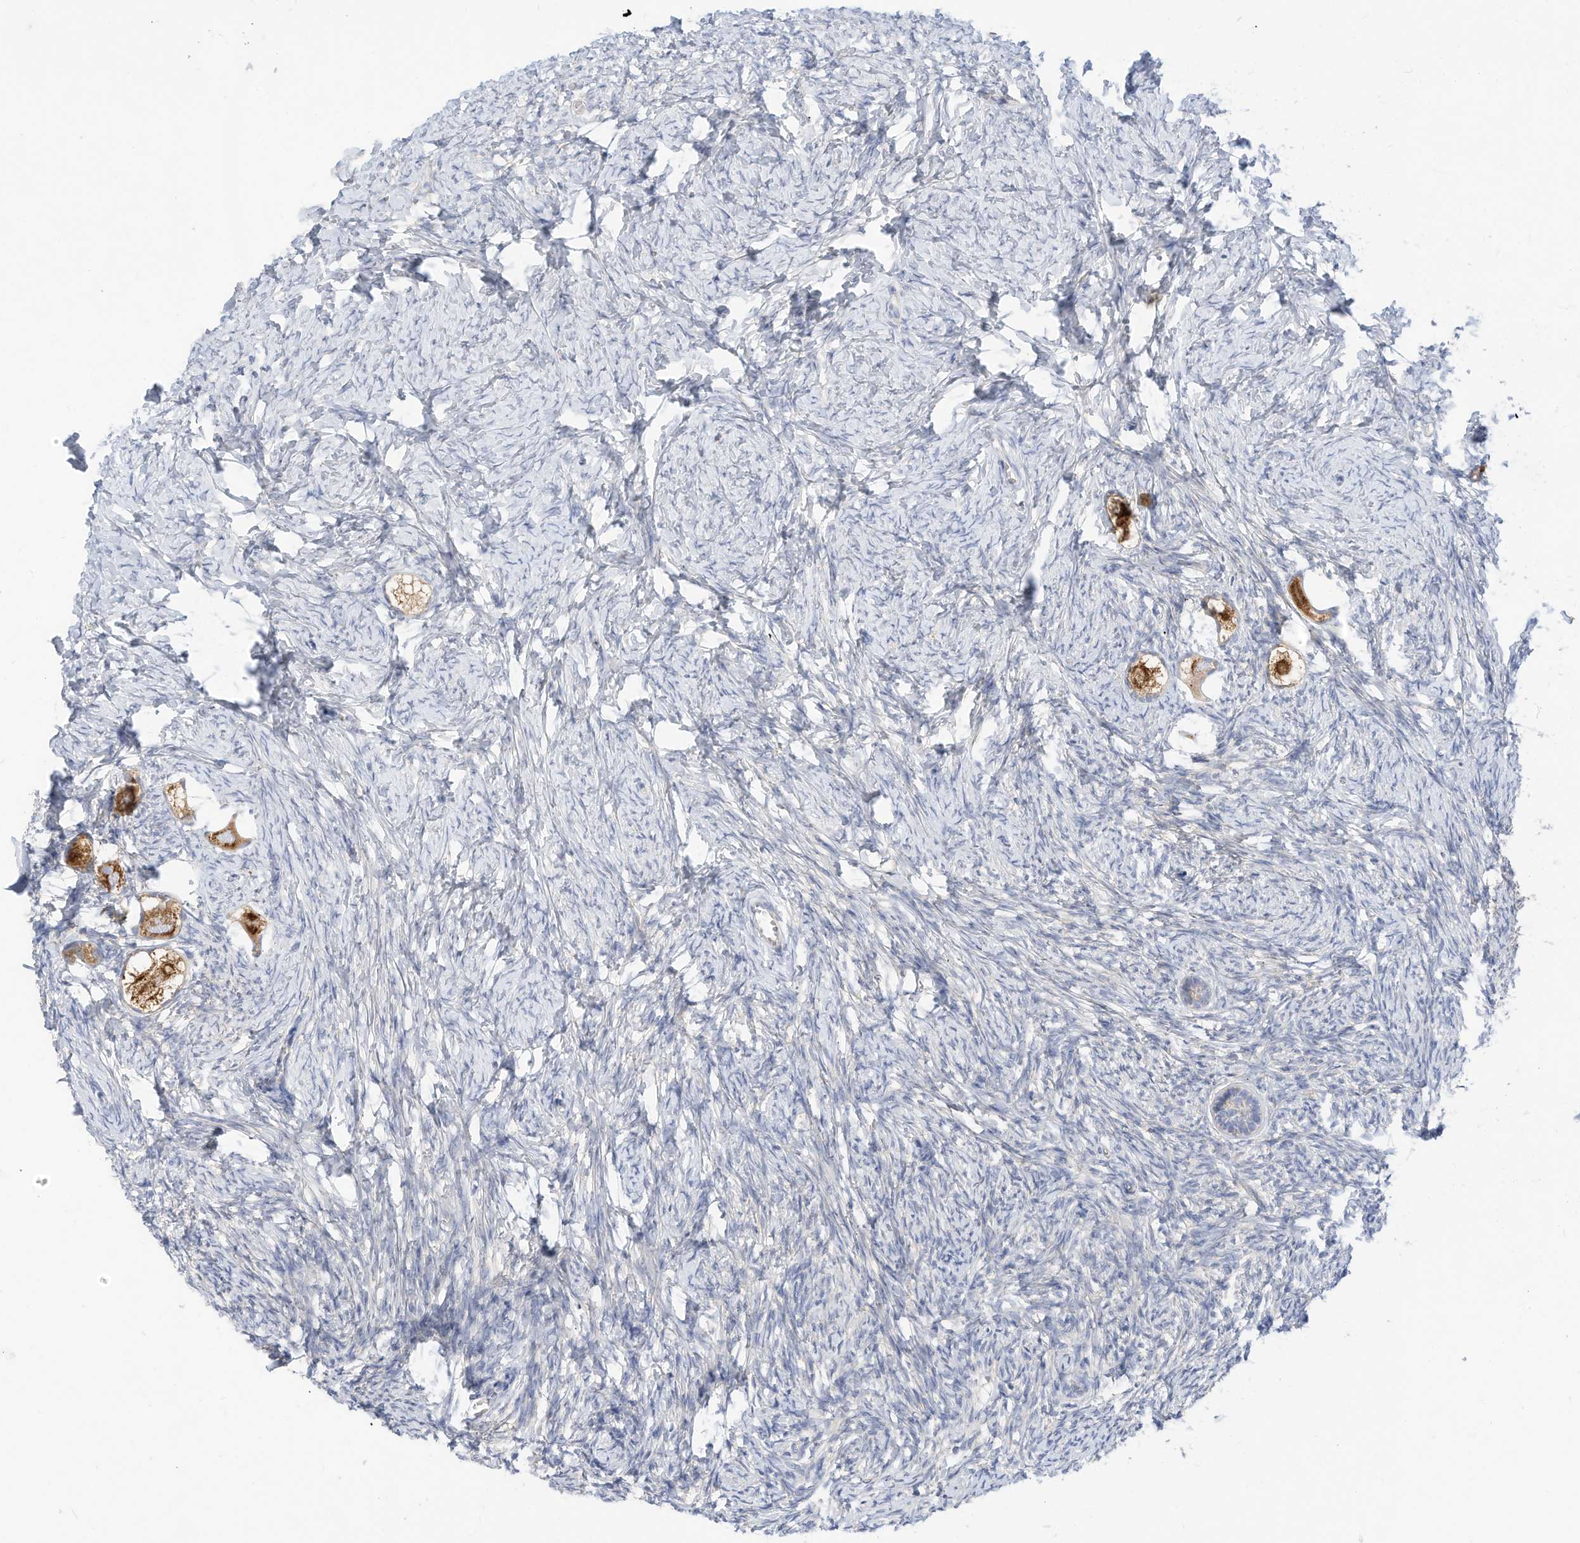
{"staining": {"intensity": "moderate", "quantity": ">75%", "location": "cytoplasmic/membranous"}, "tissue": "ovary", "cell_type": "Follicle cells", "image_type": "normal", "snomed": [{"axis": "morphology", "description": "Normal tissue, NOS"}, {"axis": "topography", "description": "Ovary"}], "caption": "Immunohistochemical staining of normal human ovary demonstrates medium levels of moderate cytoplasmic/membranous positivity in about >75% of follicle cells.", "gene": "RHOH", "patient": {"sex": "female", "age": 27}}